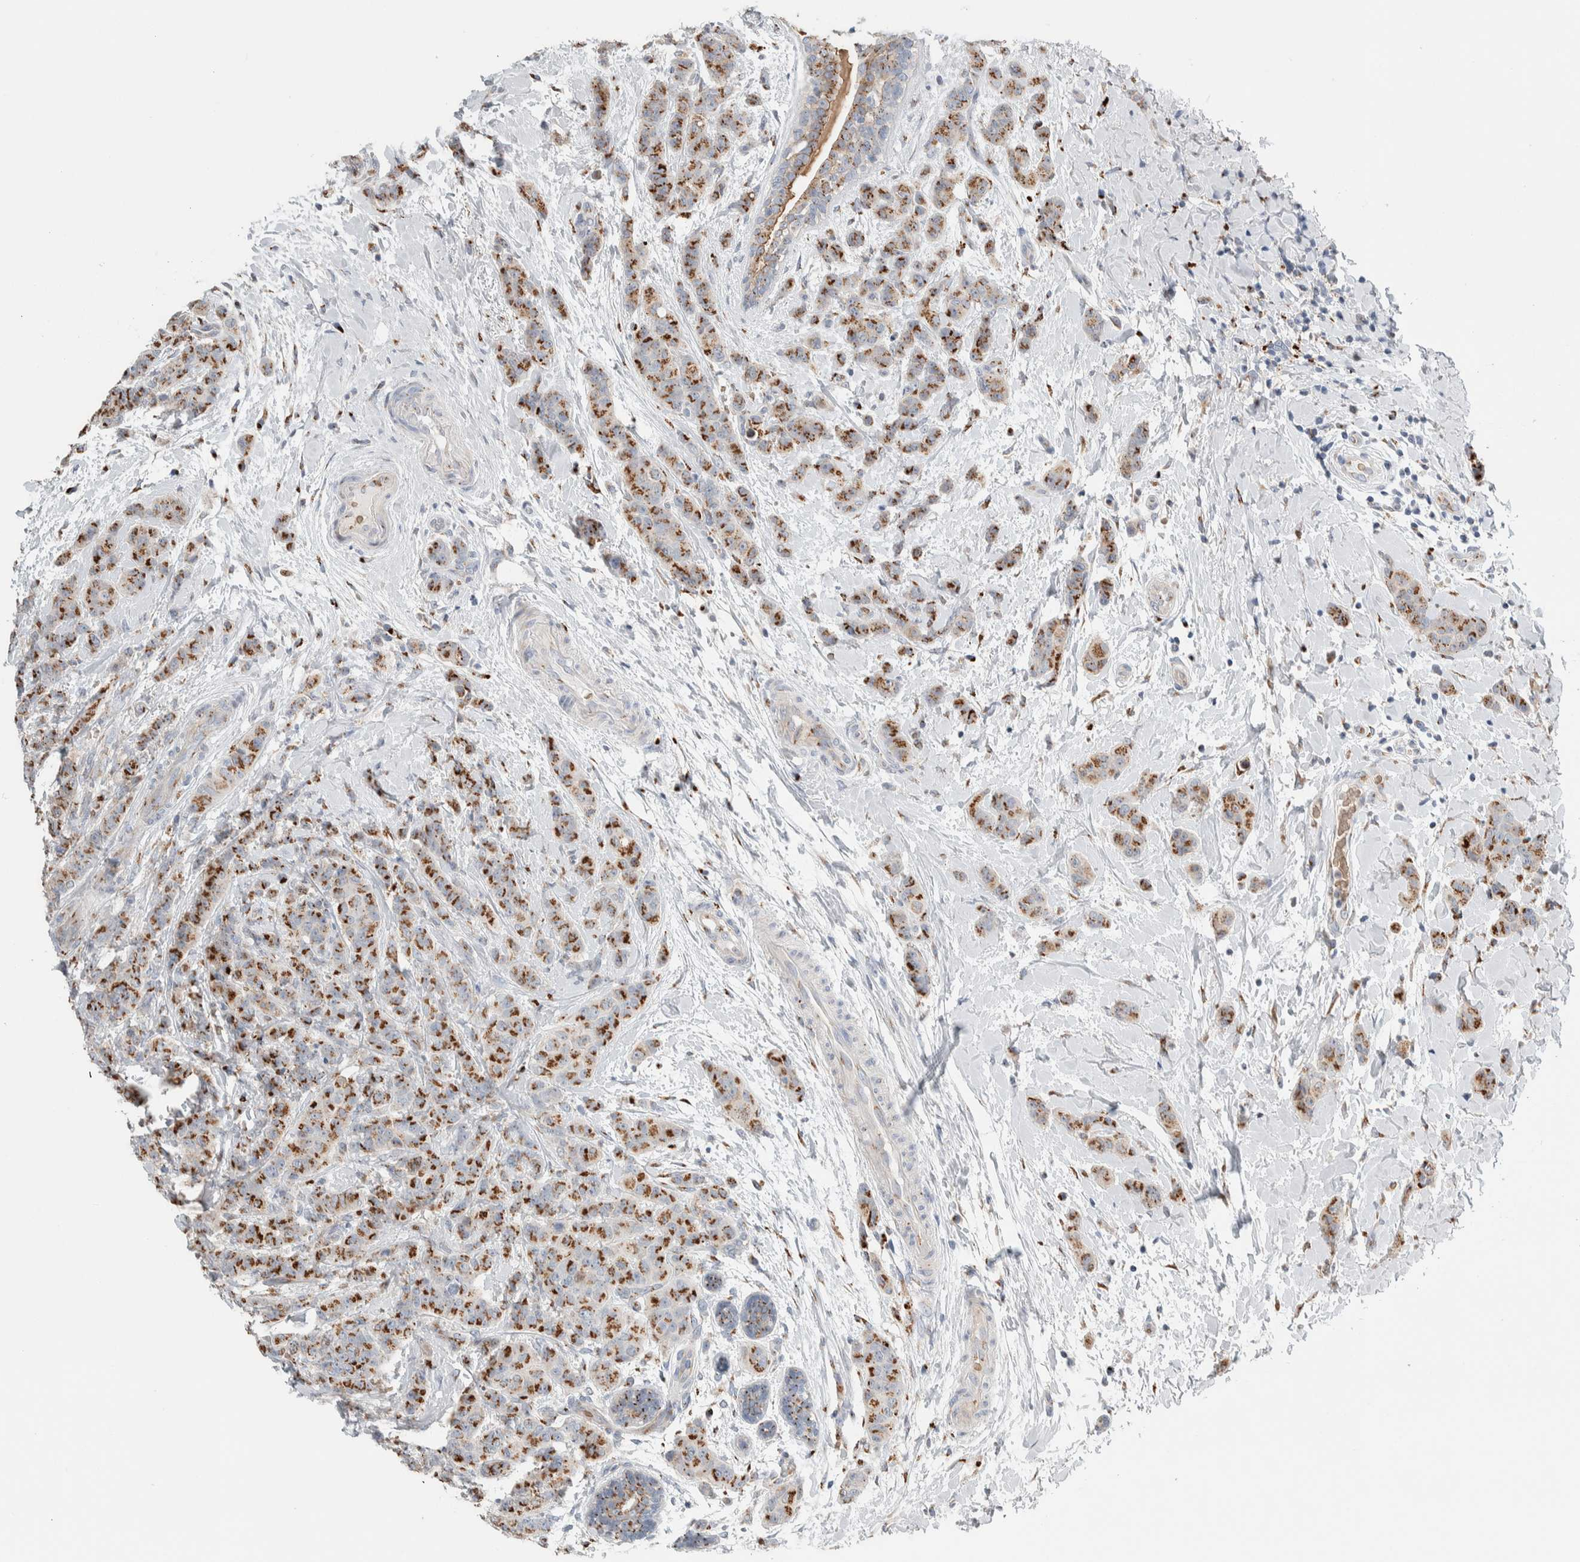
{"staining": {"intensity": "moderate", "quantity": ">75%", "location": "cytoplasmic/membranous"}, "tissue": "breast cancer", "cell_type": "Tumor cells", "image_type": "cancer", "snomed": [{"axis": "morphology", "description": "Normal tissue, NOS"}, {"axis": "morphology", "description": "Duct carcinoma"}, {"axis": "topography", "description": "Breast"}], "caption": "Breast cancer (invasive ductal carcinoma) stained with a brown dye displays moderate cytoplasmic/membranous positive expression in approximately >75% of tumor cells.", "gene": "SLC38A10", "patient": {"sex": "female", "age": 40}}